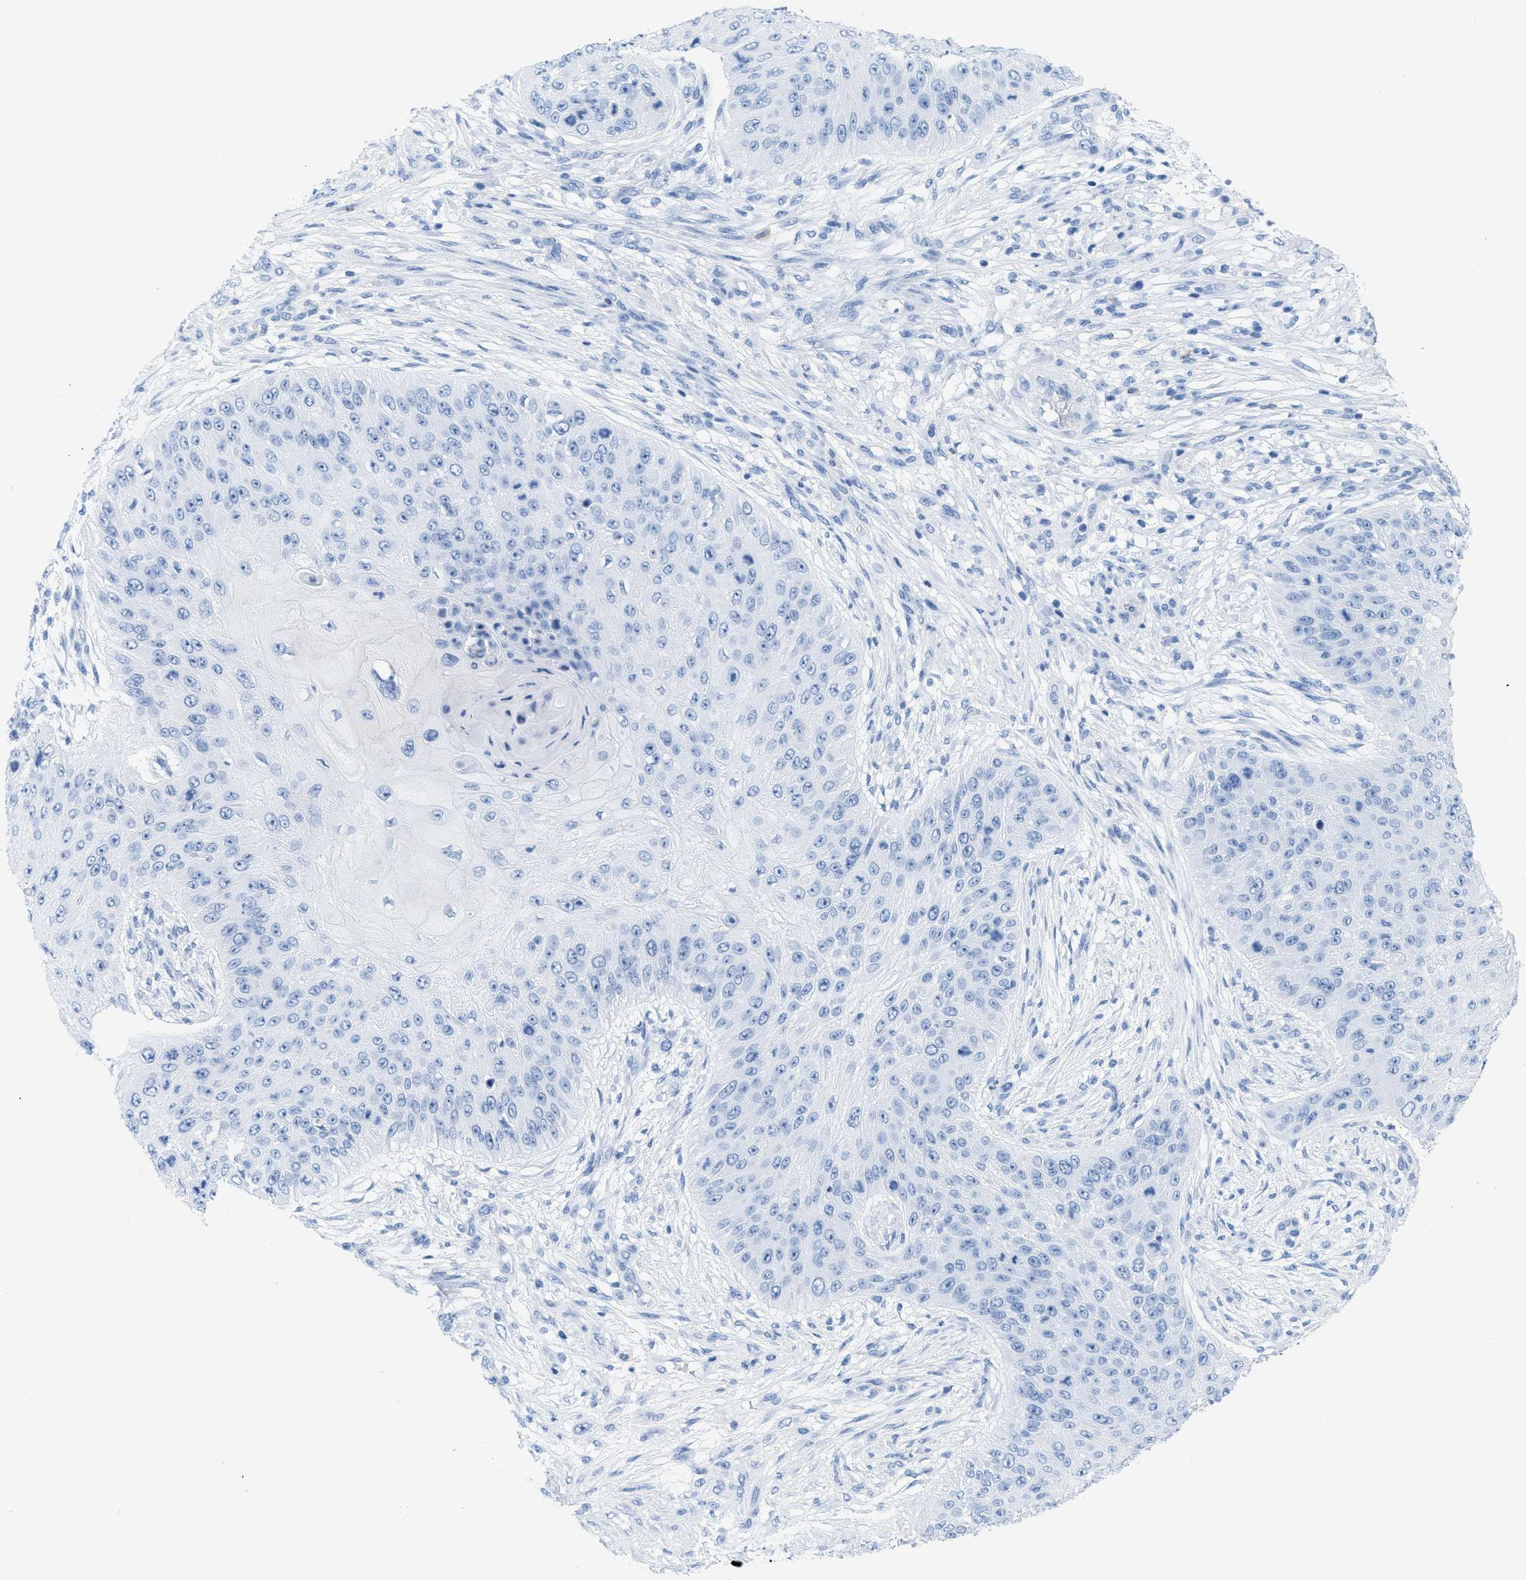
{"staining": {"intensity": "negative", "quantity": "none", "location": "none"}, "tissue": "skin cancer", "cell_type": "Tumor cells", "image_type": "cancer", "snomed": [{"axis": "morphology", "description": "Squamous cell carcinoma, NOS"}, {"axis": "topography", "description": "Skin"}], "caption": "This histopathology image is of squamous cell carcinoma (skin) stained with immunohistochemistry (IHC) to label a protein in brown with the nuclei are counter-stained blue. There is no staining in tumor cells. Nuclei are stained in blue.", "gene": "ASGR1", "patient": {"sex": "female", "age": 80}}